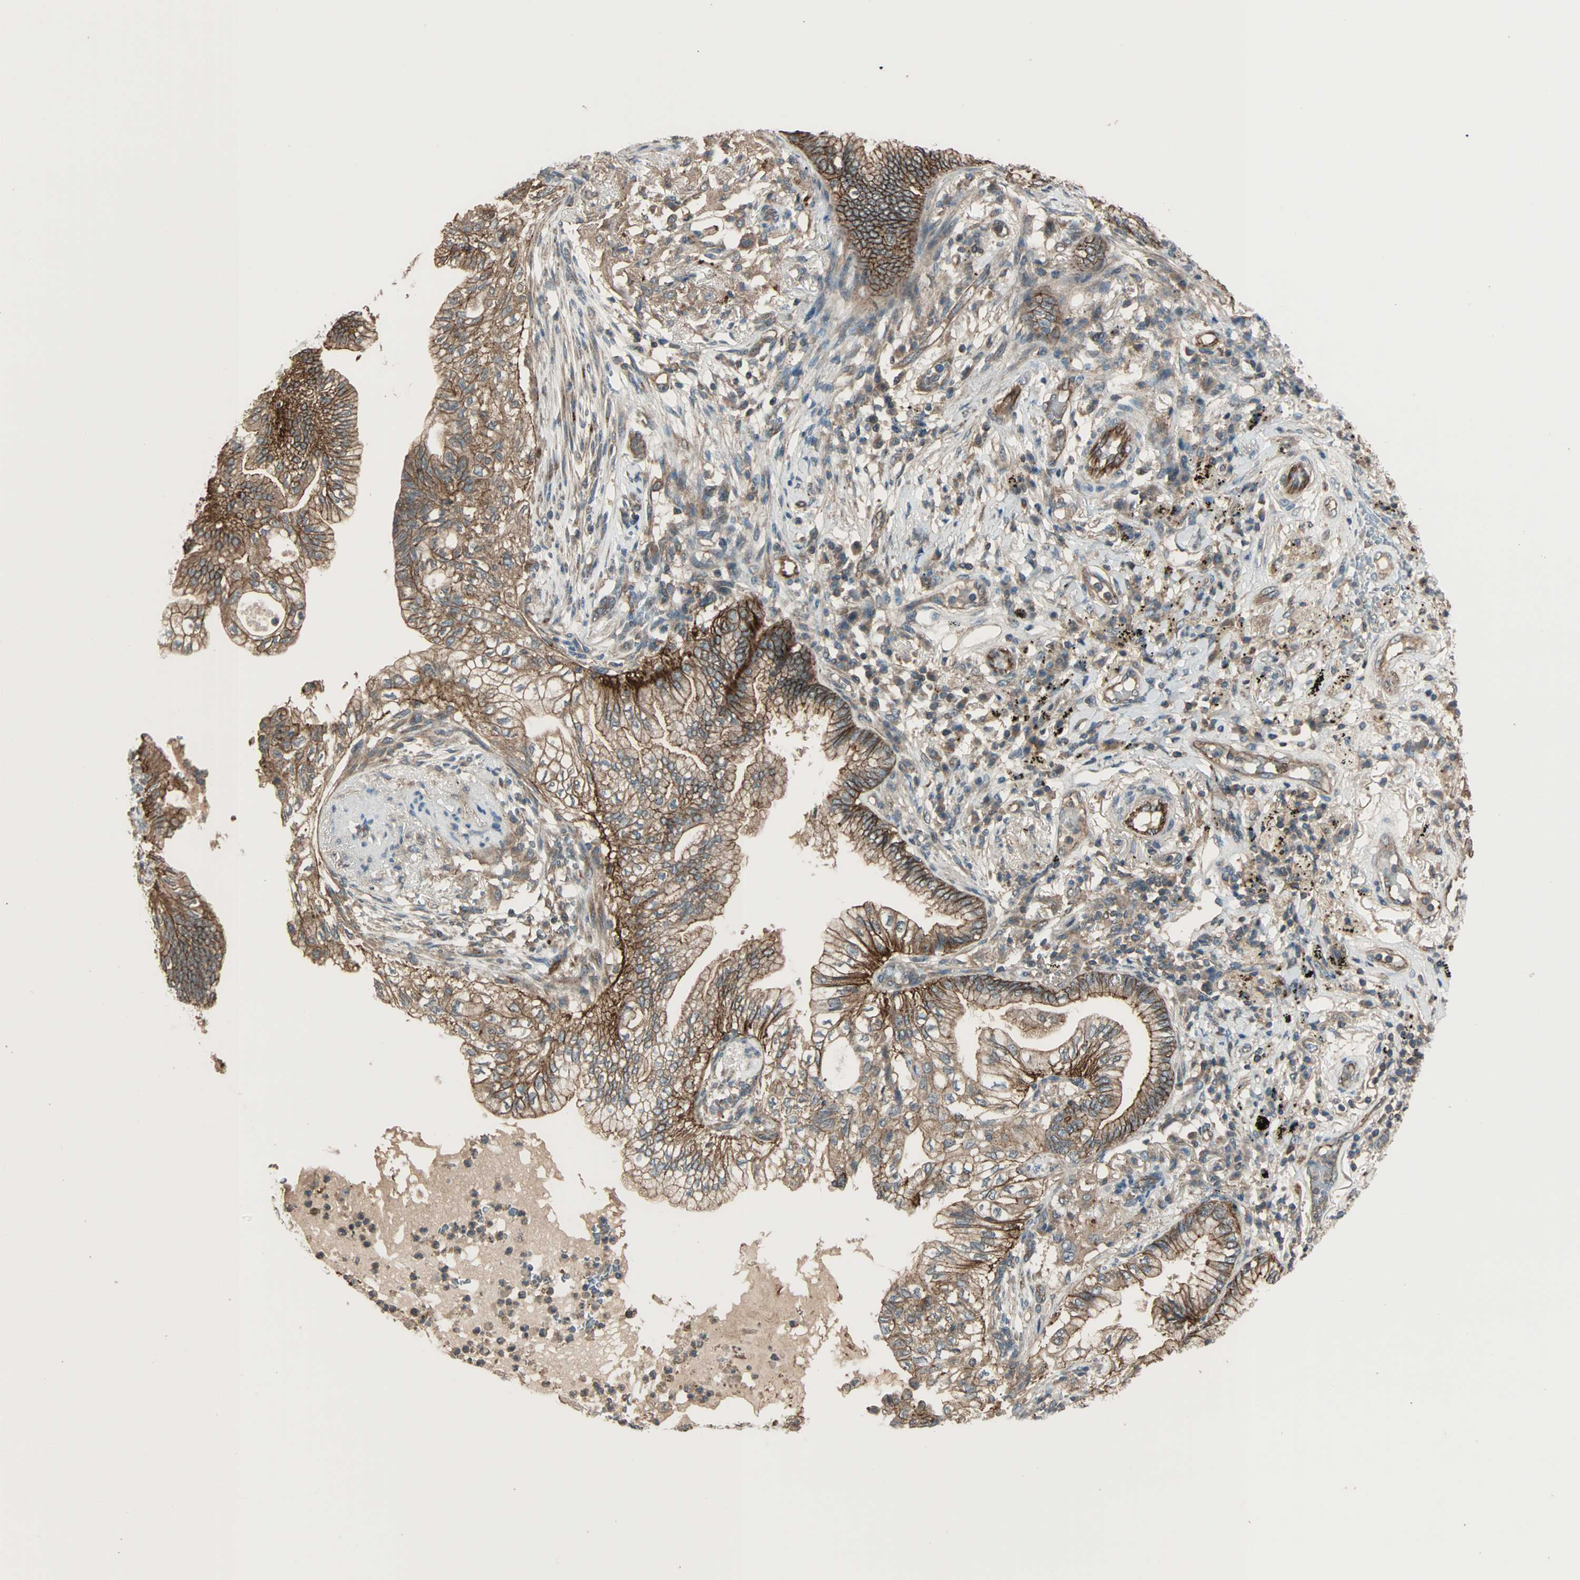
{"staining": {"intensity": "strong", "quantity": ">75%", "location": "cytoplasmic/membranous"}, "tissue": "lung cancer", "cell_type": "Tumor cells", "image_type": "cancer", "snomed": [{"axis": "morphology", "description": "Normal tissue, NOS"}, {"axis": "morphology", "description": "Adenocarcinoma, NOS"}, {"axis": "topography", "description": "Bronchus"}, {"axis": "topography", "description": "Lung"}], "caption": "This is a micrograph of immunohistochemistry staining of lung cancer, which shows strong staining in the cytoplasmic/membranous of tumor cells.", "gene": "MAP3K21", "patient": {"sex": "female", "age": 70}}